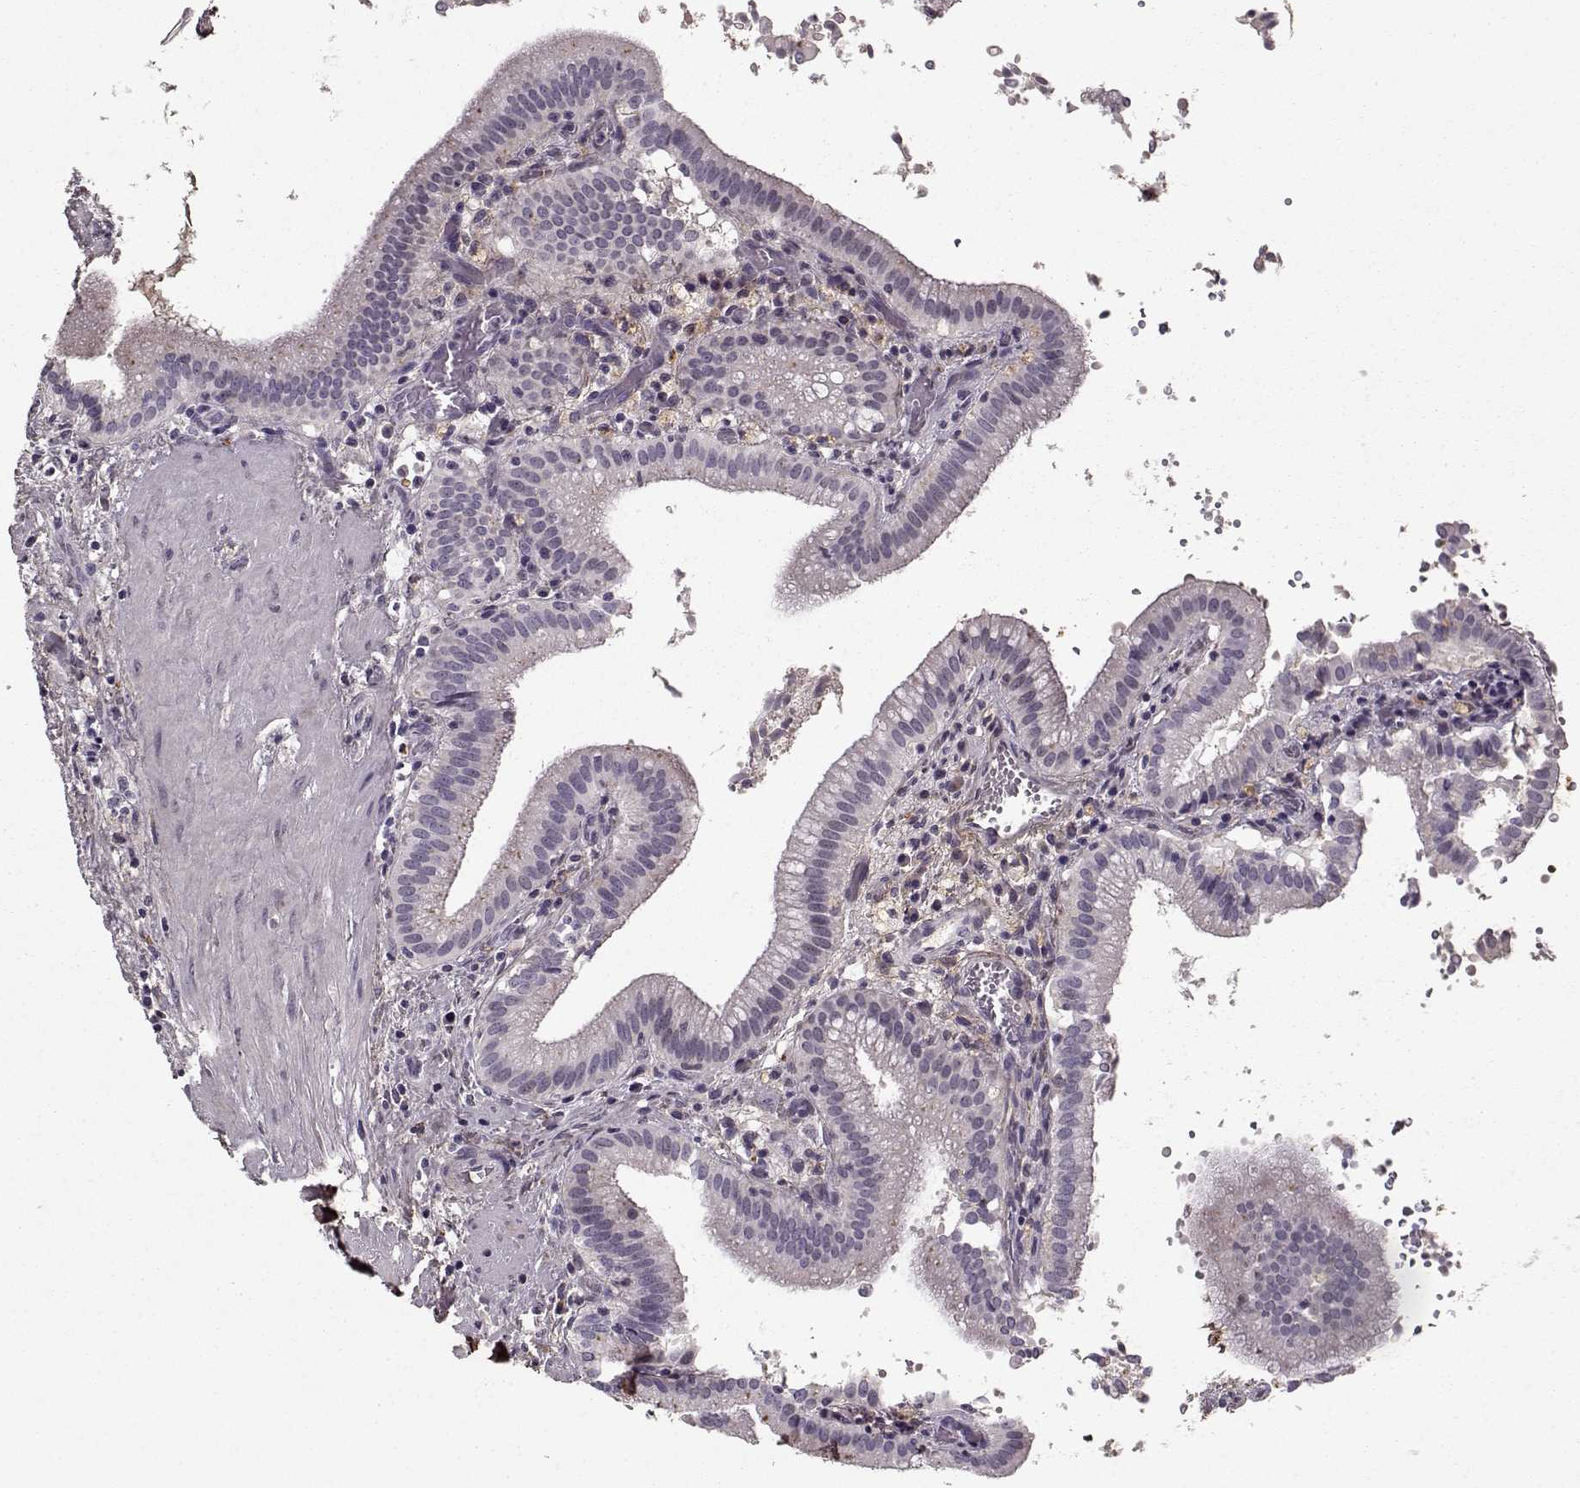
{"staining": {"intensity": "negative", "quantity": "none", "location": "none"}, "tissue": "gallbladder", "cell_type": "Glandular cells", "image_type": "normal", "snomed": [{"axis": "morphology", "description": "Normal tissue, NOS"}, {"axis": "topography", "description": "Gallbladder"}], "caption": "An IHC photomicrograph of unremarkable gallbladder is shown. There is no staining in glandular cells of gallbladder. Brightfield microscopy of immunohistochemistry stained with DAB (brown) and hematoxylin (blue), captured at high magnification.", "gene": "LUM", "patient": {"sex": "male", "age": 42}}